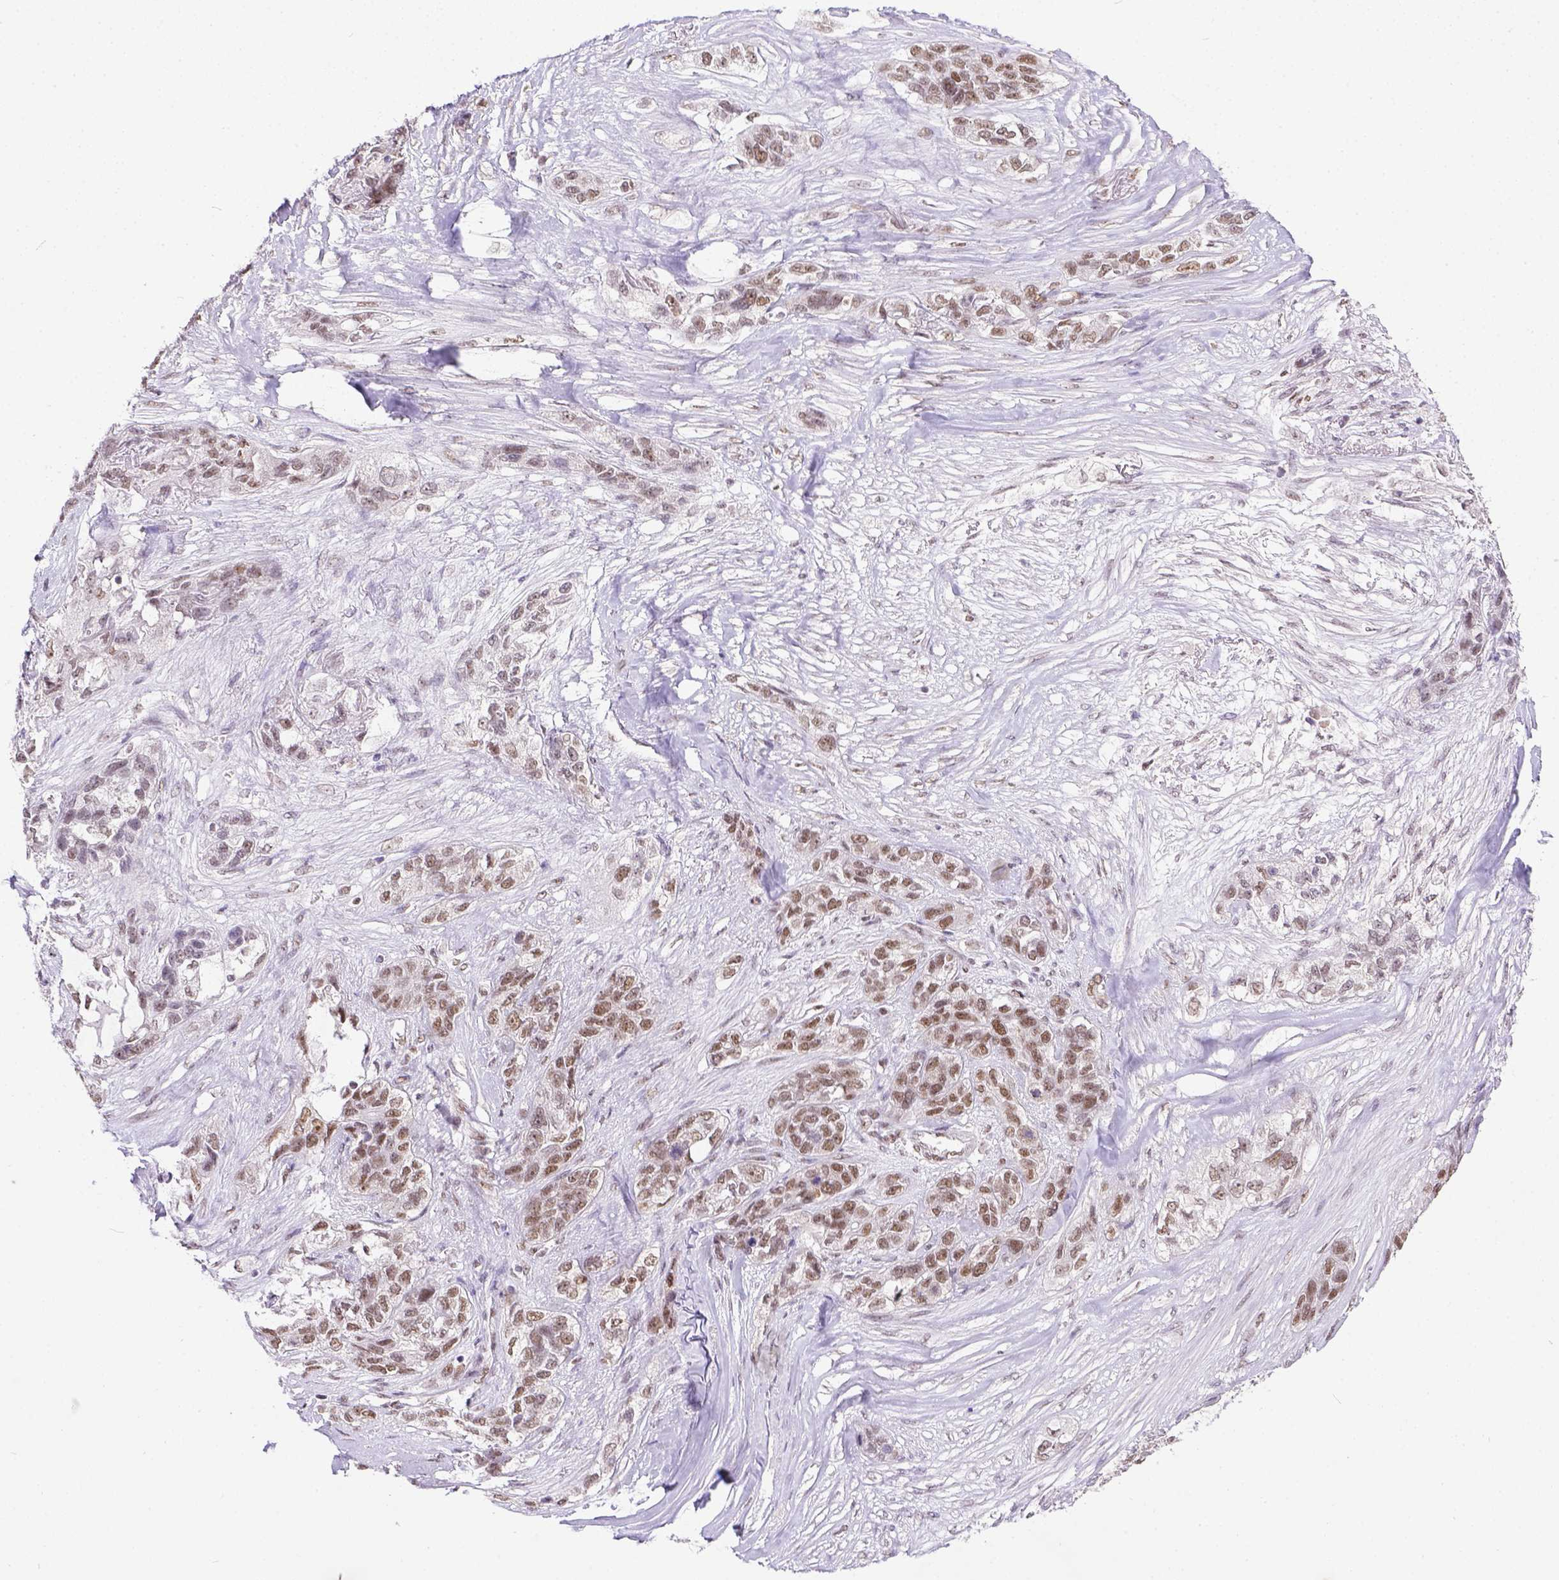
{"staining": {"intensity": "moderate", "quantity": ">75%", "location": "nuclear"}, "tissue": "lung cancer", "cell_type": "Tumor cells", "image_type": "cancer", "snomed": [{"axis": "morphology", "description": "Squamous cell carcinoma, NOS"}, {"axis": "topography", "description": "Lung"}], "caption": "Immunohistochemical staining of lung cancer (squamous cell carcinoma) reveals medium levels of moderate nuclear protein positivity in about >75% of tumor cells.", "gene": "ERCC1", "patient": {"sex": "female", "age": 70}}